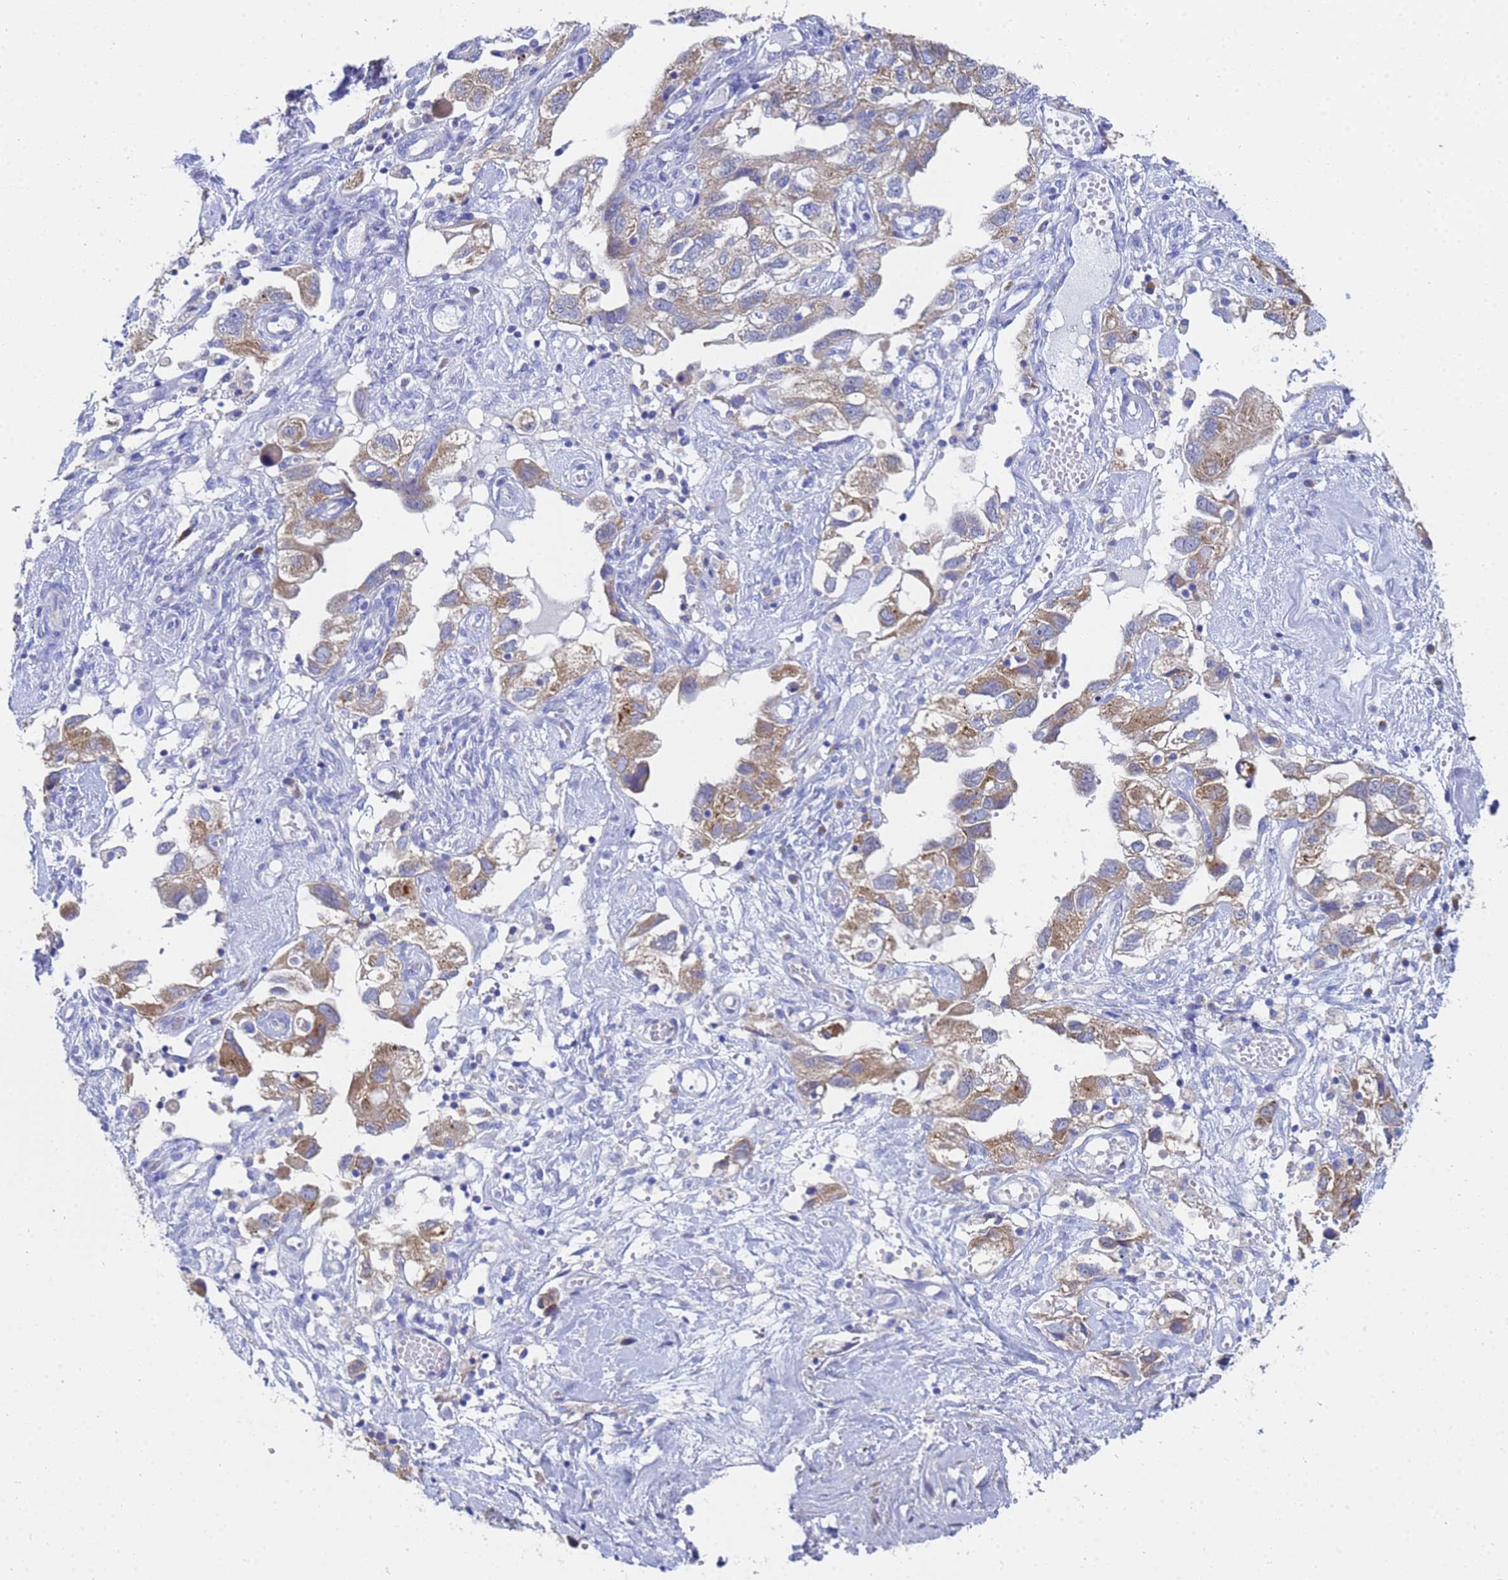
{"staining": {"intensity": "moderate", "quantity": ">75%", "location": "cytoplasmic/membranous"}, "tissue": "ovarian cancer", "cell_type": "Tumor cells", "image_type": "cancer", "snomed": [{"axis": "morphology", "description": "Carcinoma, NOS"}, {"axis": "morphology", "description": "Cystadenocarcinoma, serous, NOS"}, {"axis": "topography", "description": "Ovary"}], "caption": "Tumor cells show moderate cytoplasmic/membranous expression in approximately >75% of cells in ovarian cancer (carcinoma). The staining was performed using DAB (3,3'-diaminobenzidine) to visualize the protein expression in brown, while the nuclei were stained in blue with hematoxylin (Magnification: 20x).", "gene": "TM4SF4", "patient": {"sex": "female", "age": 69}}